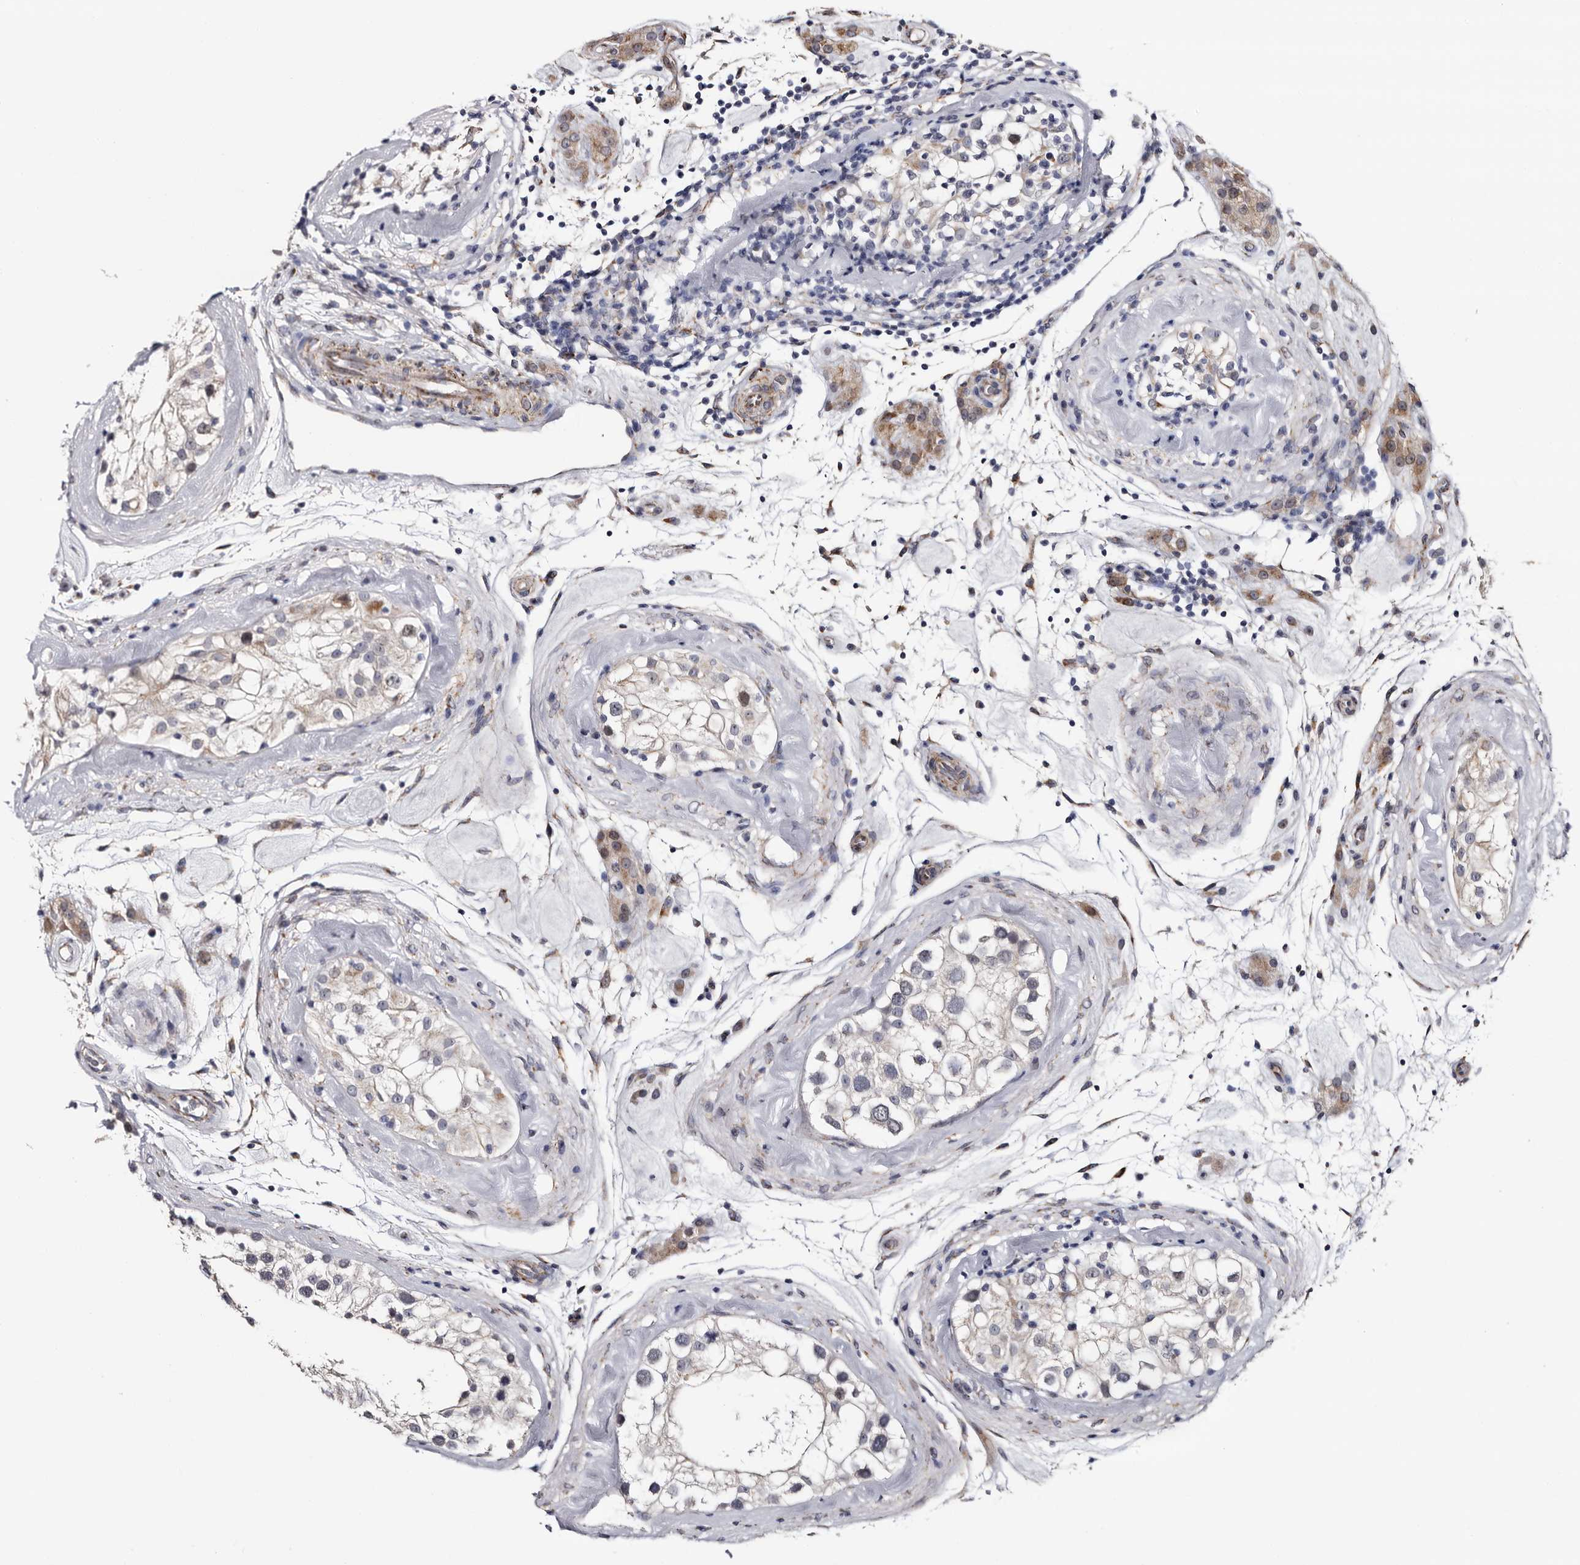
{"staining": {"intensity": "negative", "quantity": "none", "location": "none"}, "tissue": "testis", "cell_type": "Cells in seminiferous ducts", "image_type": "normal", "snomed": [{"axis": "morphology", "description": "Normal tissue, NOS"}, {"axis": "topography", "description": "Testis"}], "caption": "Immunohistochemical staining of normal testis reveals no significant staining in cells in seminiferous ducts.", "gene": "ARMCX2", "patient": {"sex": "male", "age": 46}}